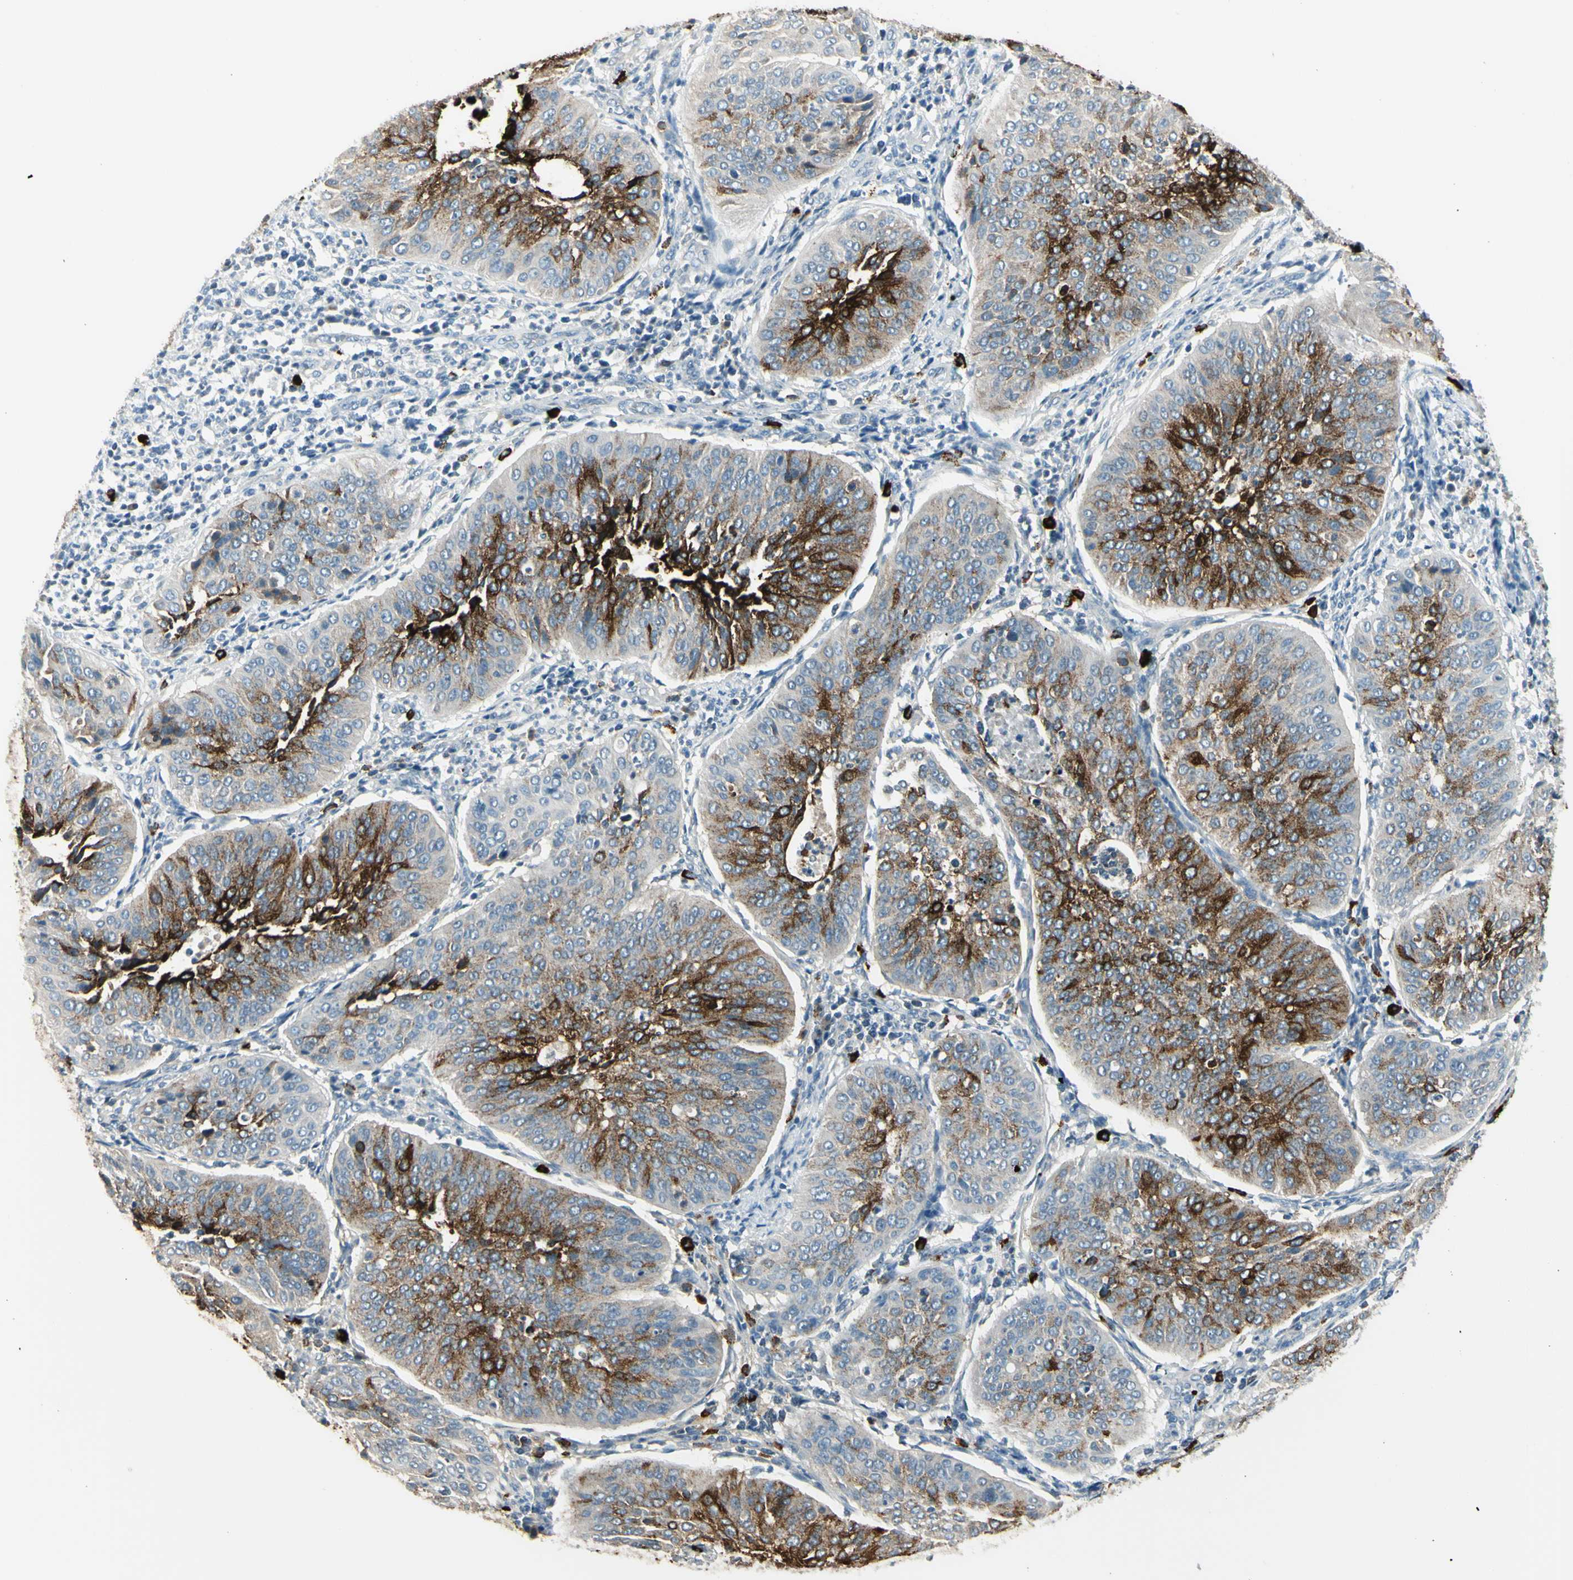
{"staining": {"intensity": "strong", "quantity": ">75%", "location": "cytoplasmic/membranous"}, "tissue": "cervical cancer", "cell_type": "Tumor cells", "image_type": "cancer", "snomed": [{"axis": "morphology", "description": "Normal tissue, NOS"}, {"axis": "morphology", "description": "Squamous cell carcinoma, NOS"}, {"axis": "topography", "description": "Cervix"}], "caption": "Cervical squamous cell carcinoma was stained to show a protein in brown. There is high levels of strong cytoplasmic/membranous staining in approximately >75% of tumor cells.", "gene": "DLG4", "patient": {"sex": "female", "age": 39}}